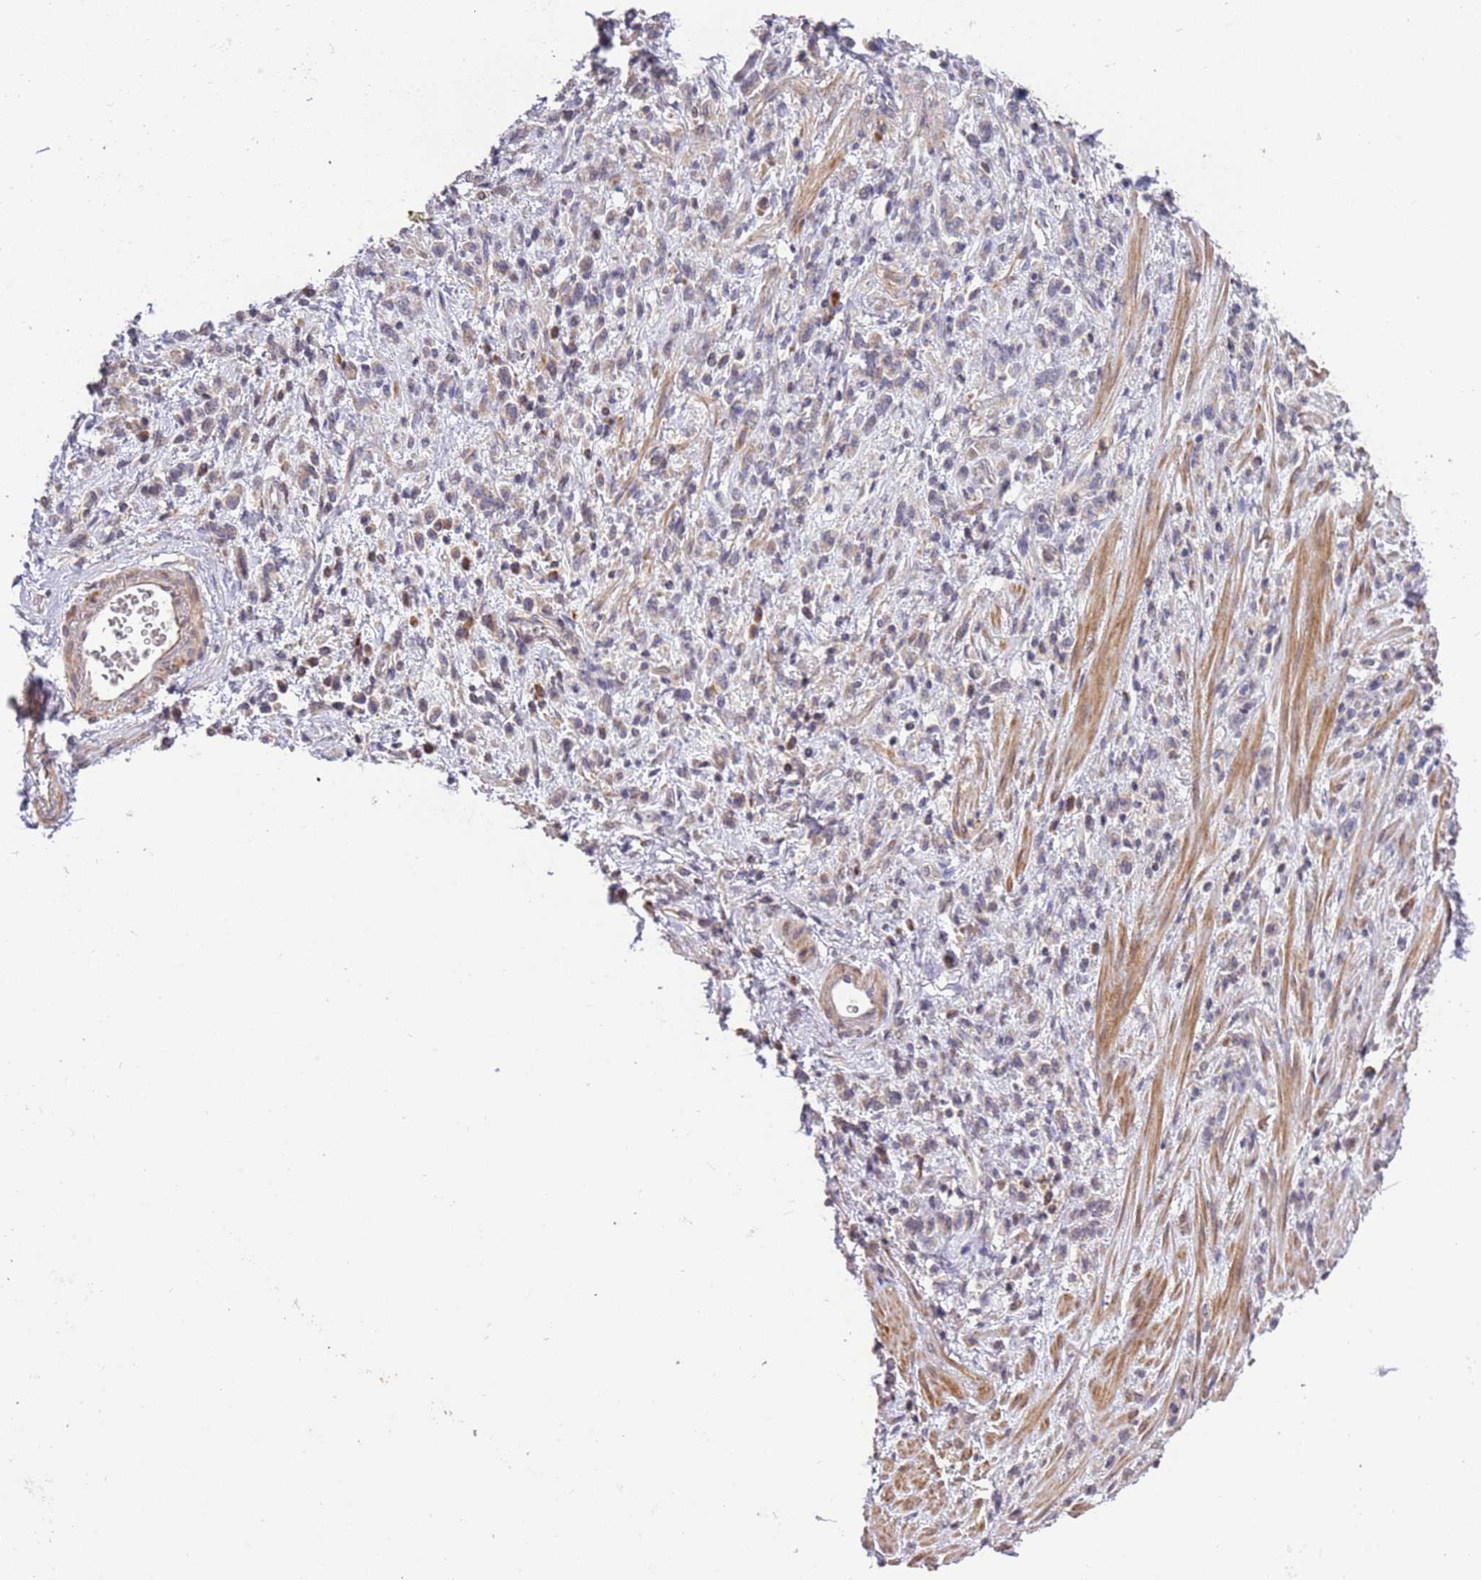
{"staining": {"intensity": "negative", "quantity": "none", "location": "none"}, "tissue": "stomach cancer", "cell_type": "Tumor cells", "image_type": "cancer", "snomed": [{"axis": "morphology", "description": "Adenocarcinoma, NOS"}, {"axis": "topography", "description": "Stomach"}], "caption": "Immunohistochemistry (IHC) image of human stomach adenocarcinoma stained for a protein (brown), which exhibits no expression in tumor cells.", "gene": "SLC16A4", "patient": {"sex": "male", "age": 77}}